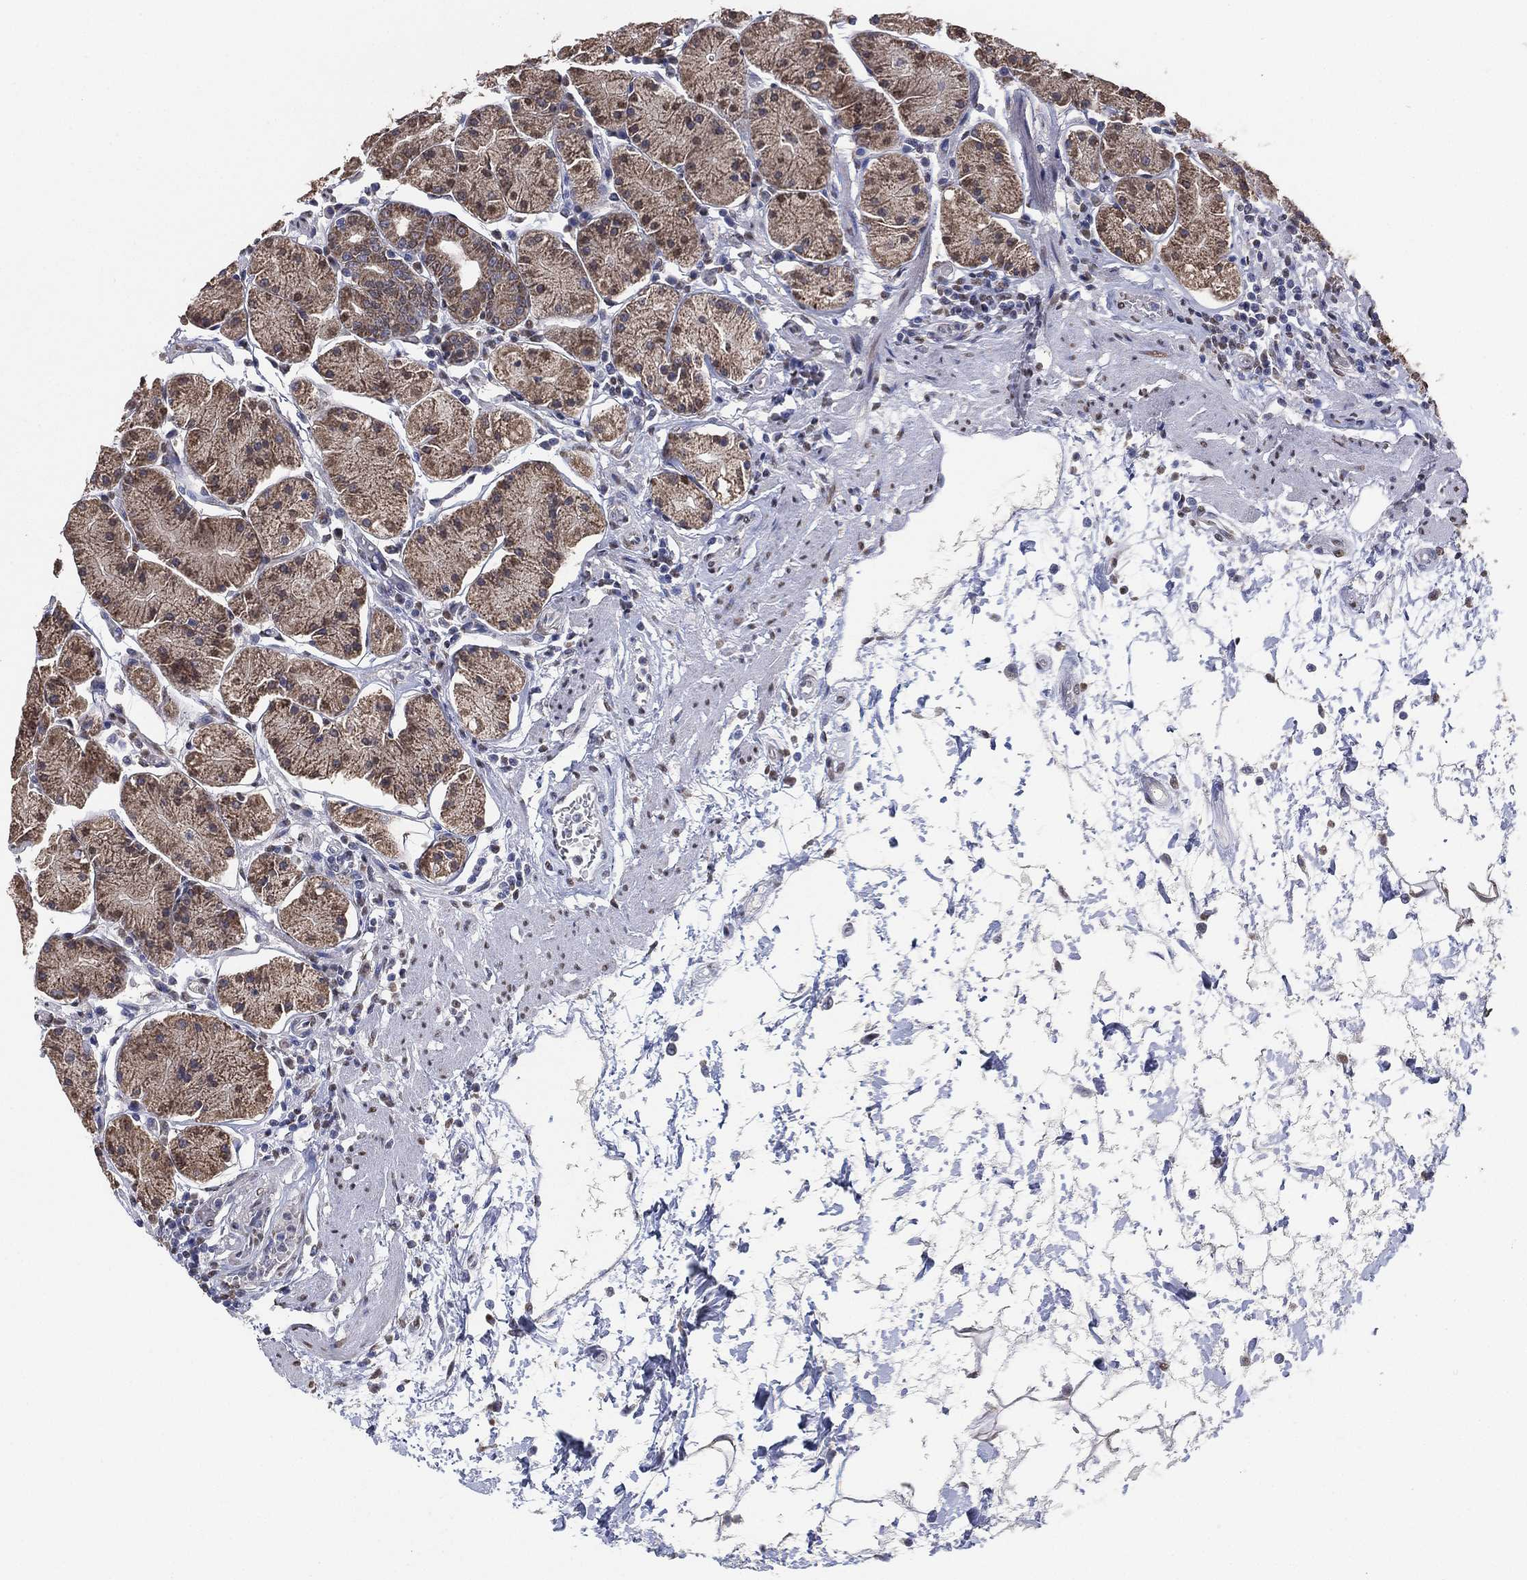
{"staining": {"intensity": "moderate", "quantity": ">75%", "location": "cytoplasmic/membranous,nuclear"}, "tissue": "stomach", "cell_type": "Glandular cells", "image_type": "normal", "snomed": [{"axis": "morphology", "description": "Normal tissue, NOS"}, {"axis": "topography", "description": "Stomach"}], "caption": "IHC histopathology image of normal stomach stained for a protein (brown), which demonstrates medium levels of moderate cytoplasmic/membranous,nuclear expression in about >75% of glandular cells.", "gene": "ALDH7A1", "patient": {"sex": "male", "age": 54}}